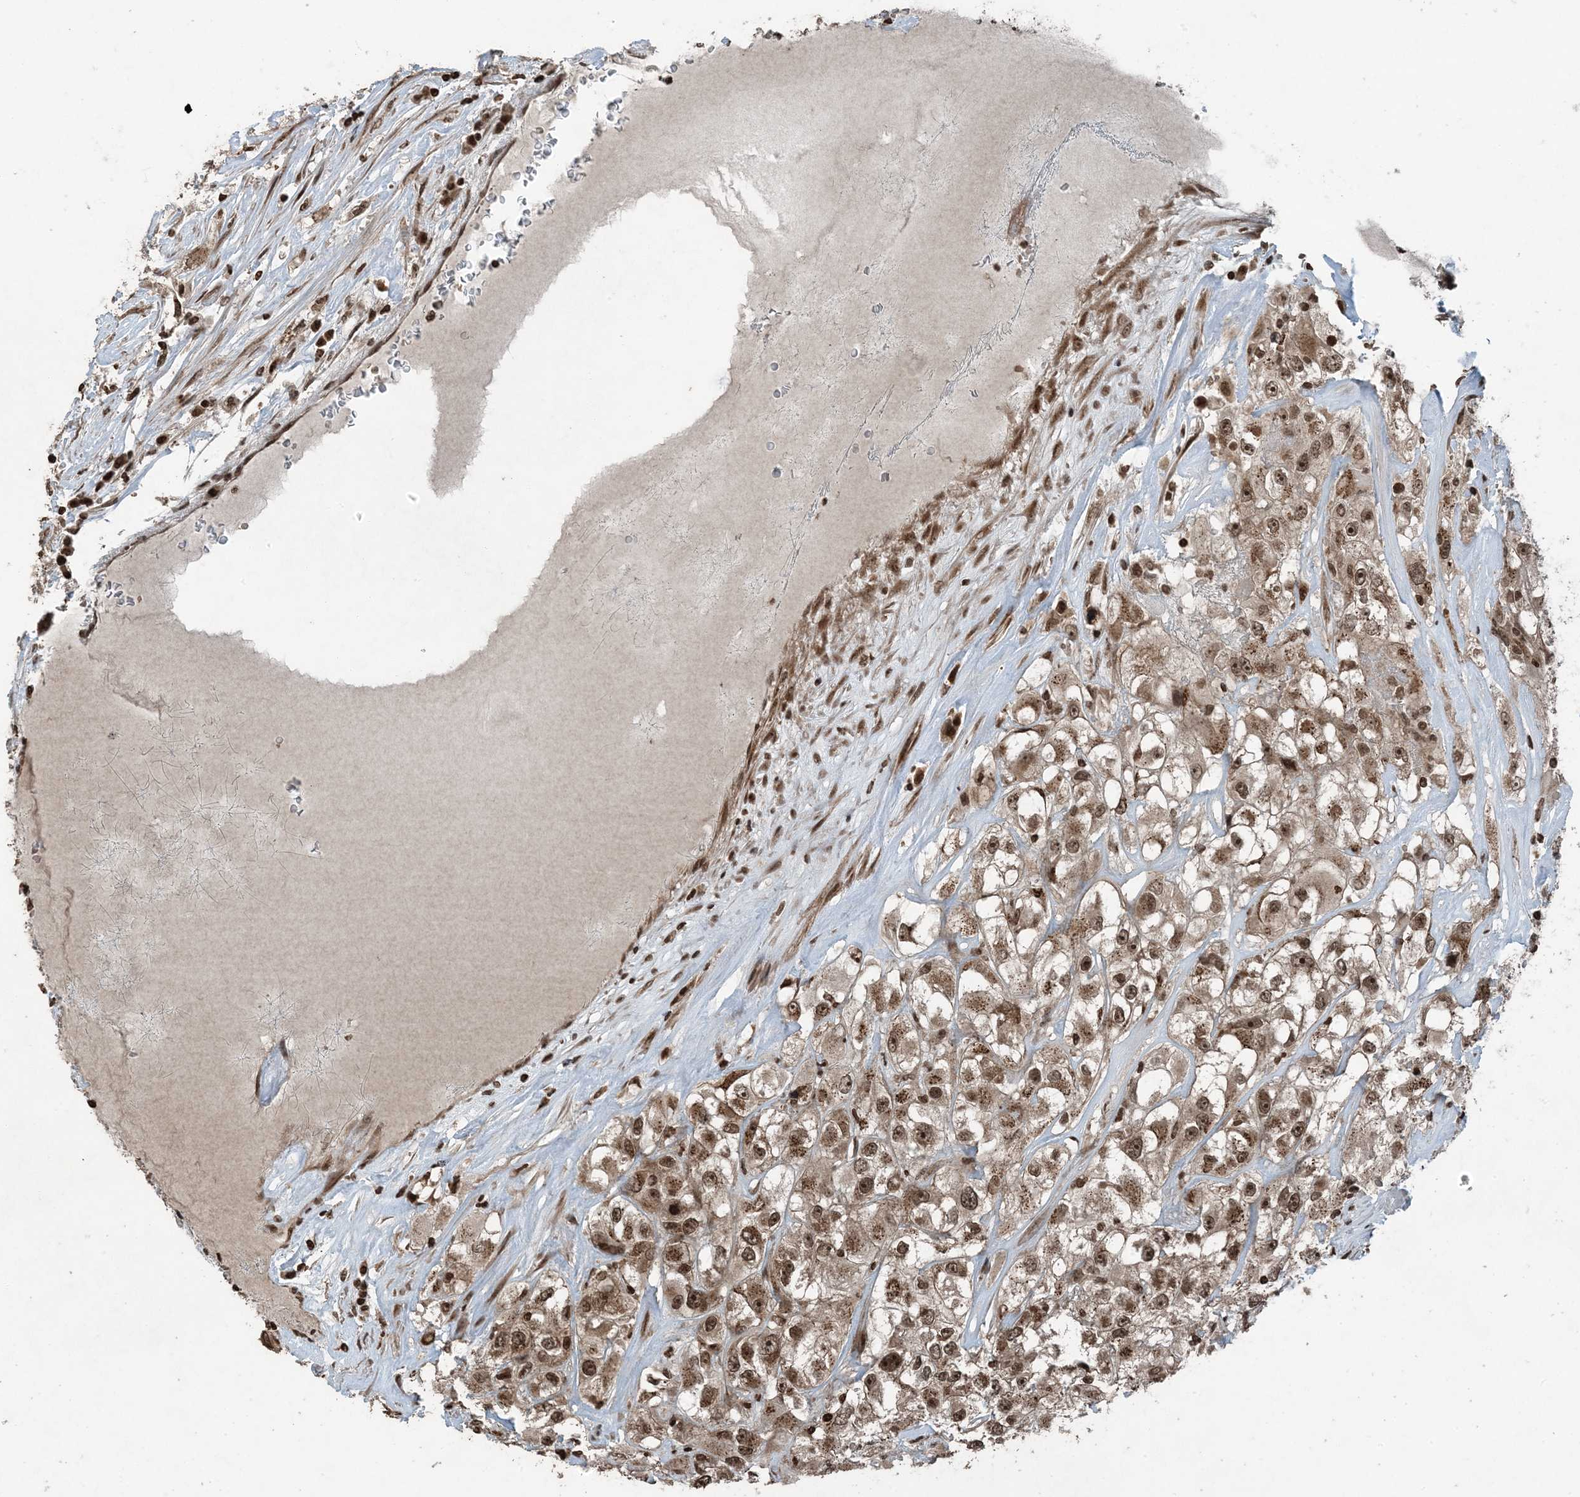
{"staining": {"intensity": "moderate", "quantity": ">75%", "location": "cytoplasmic/membranous,nuclear"}, "tissue": "renal cancer", "cell_type": "Tumor cells", "image_type": "cancer", "snomed": [{"axis": "morphology", "description": "Adenocarcinoma, NOS"}, {"axis": "topography", "description": "Kidney"}], "caption": "Brown immunohistochemical staining in human renal adenocarcinoma displays moderate cytoplasmic/membranous and nuclear expression in about >75% of tumor cells.", "gene": "ZFAND2B", "patient": {"sex": "female", "age": 52}}